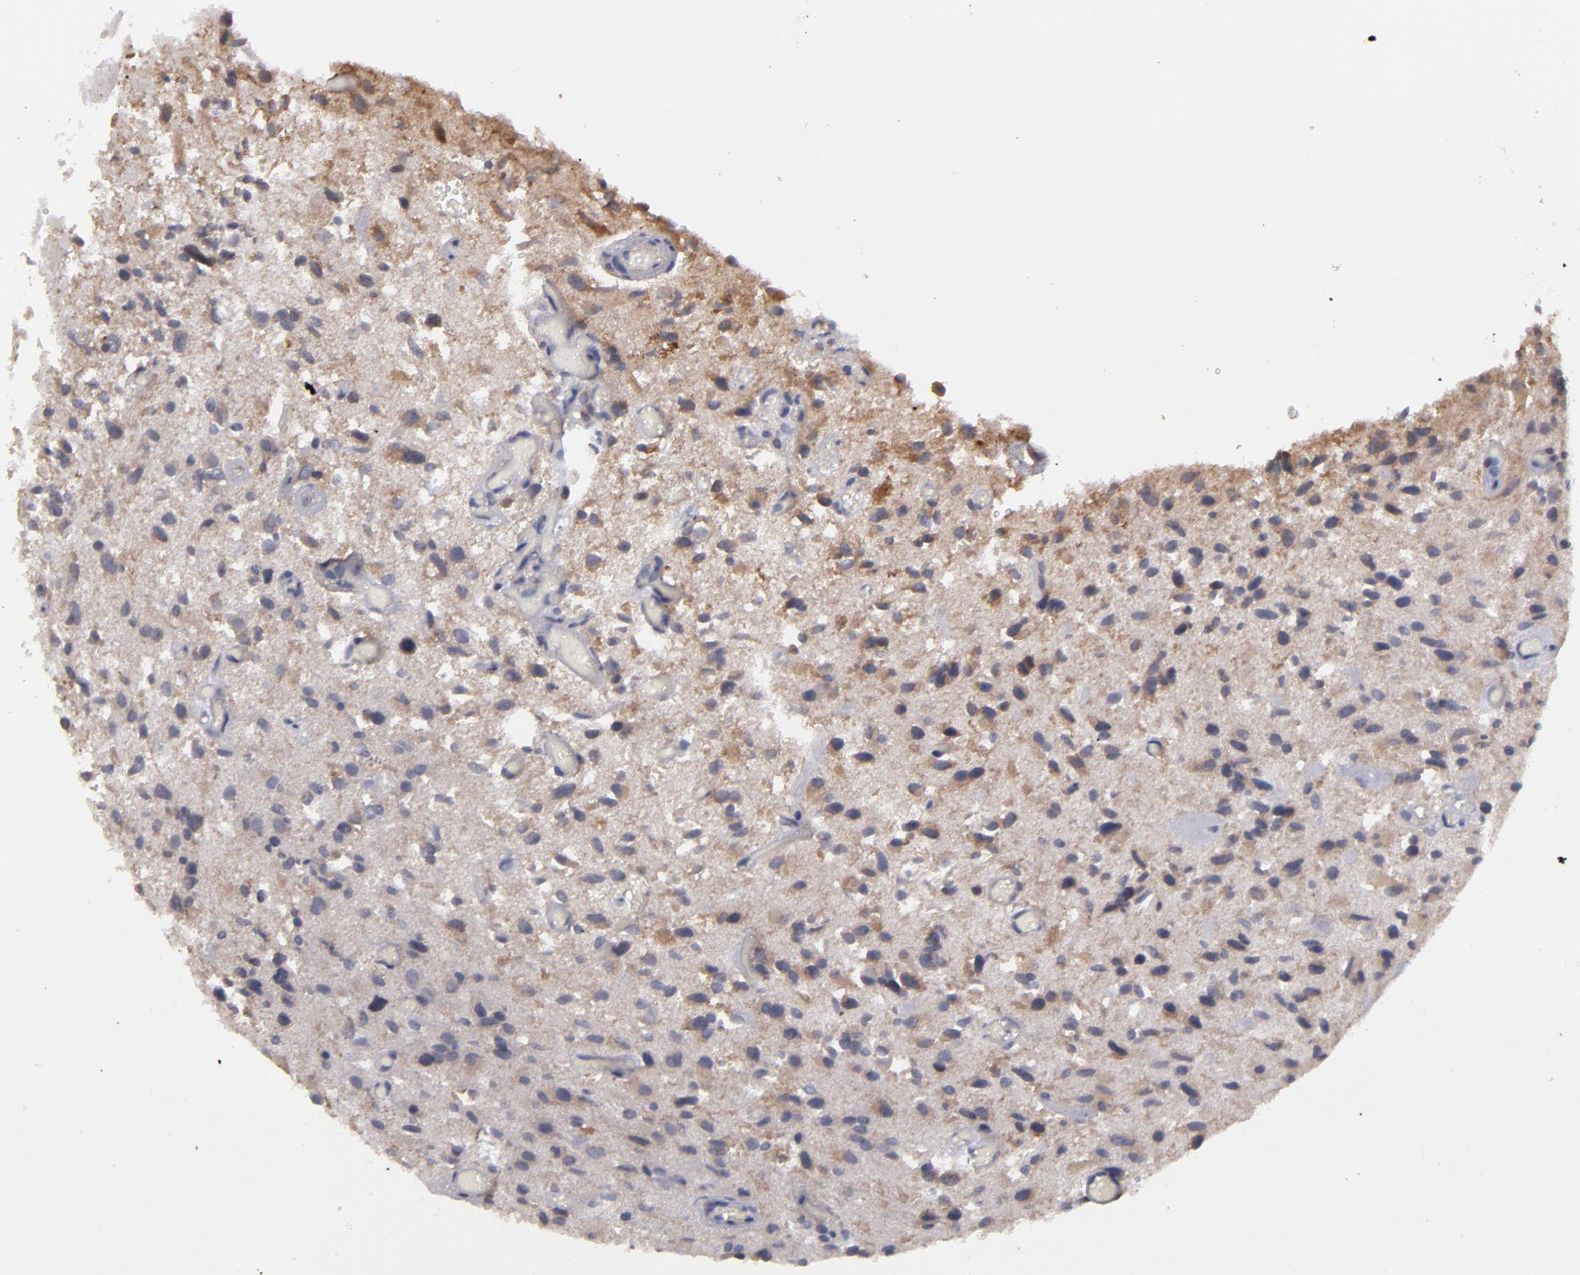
{"staining": {"intensity": "strong", "quantity": "25%-75%", "location": "cytoplasmic/membranous"}, "tissue": "glioma", "cell_type": "Tumor cells", "image_type": "cancer", "snomed": [{"axis": "morphology", "description": "Glioma, malignant, High grade"}, {"axis": "topography", "description": "Brain"}], "caption": "High-magnification brightfield microscopy of glioma stained with DAB (3,3'-diaminobenzidine) (brown) and counterstained with hematoxylin (blue). tumor cells exhibit strong cytoplasmic/membranous positivity is appreciated in about25%-75% of cells. Using DAB (3,3'-diaminobenzidine) (brown) and hematoxylin (blue) stains, captured at high magnification using brightfield microscopy.", "gene": "MTHFD1", "patient": {"sex": "male", "age": 69}}